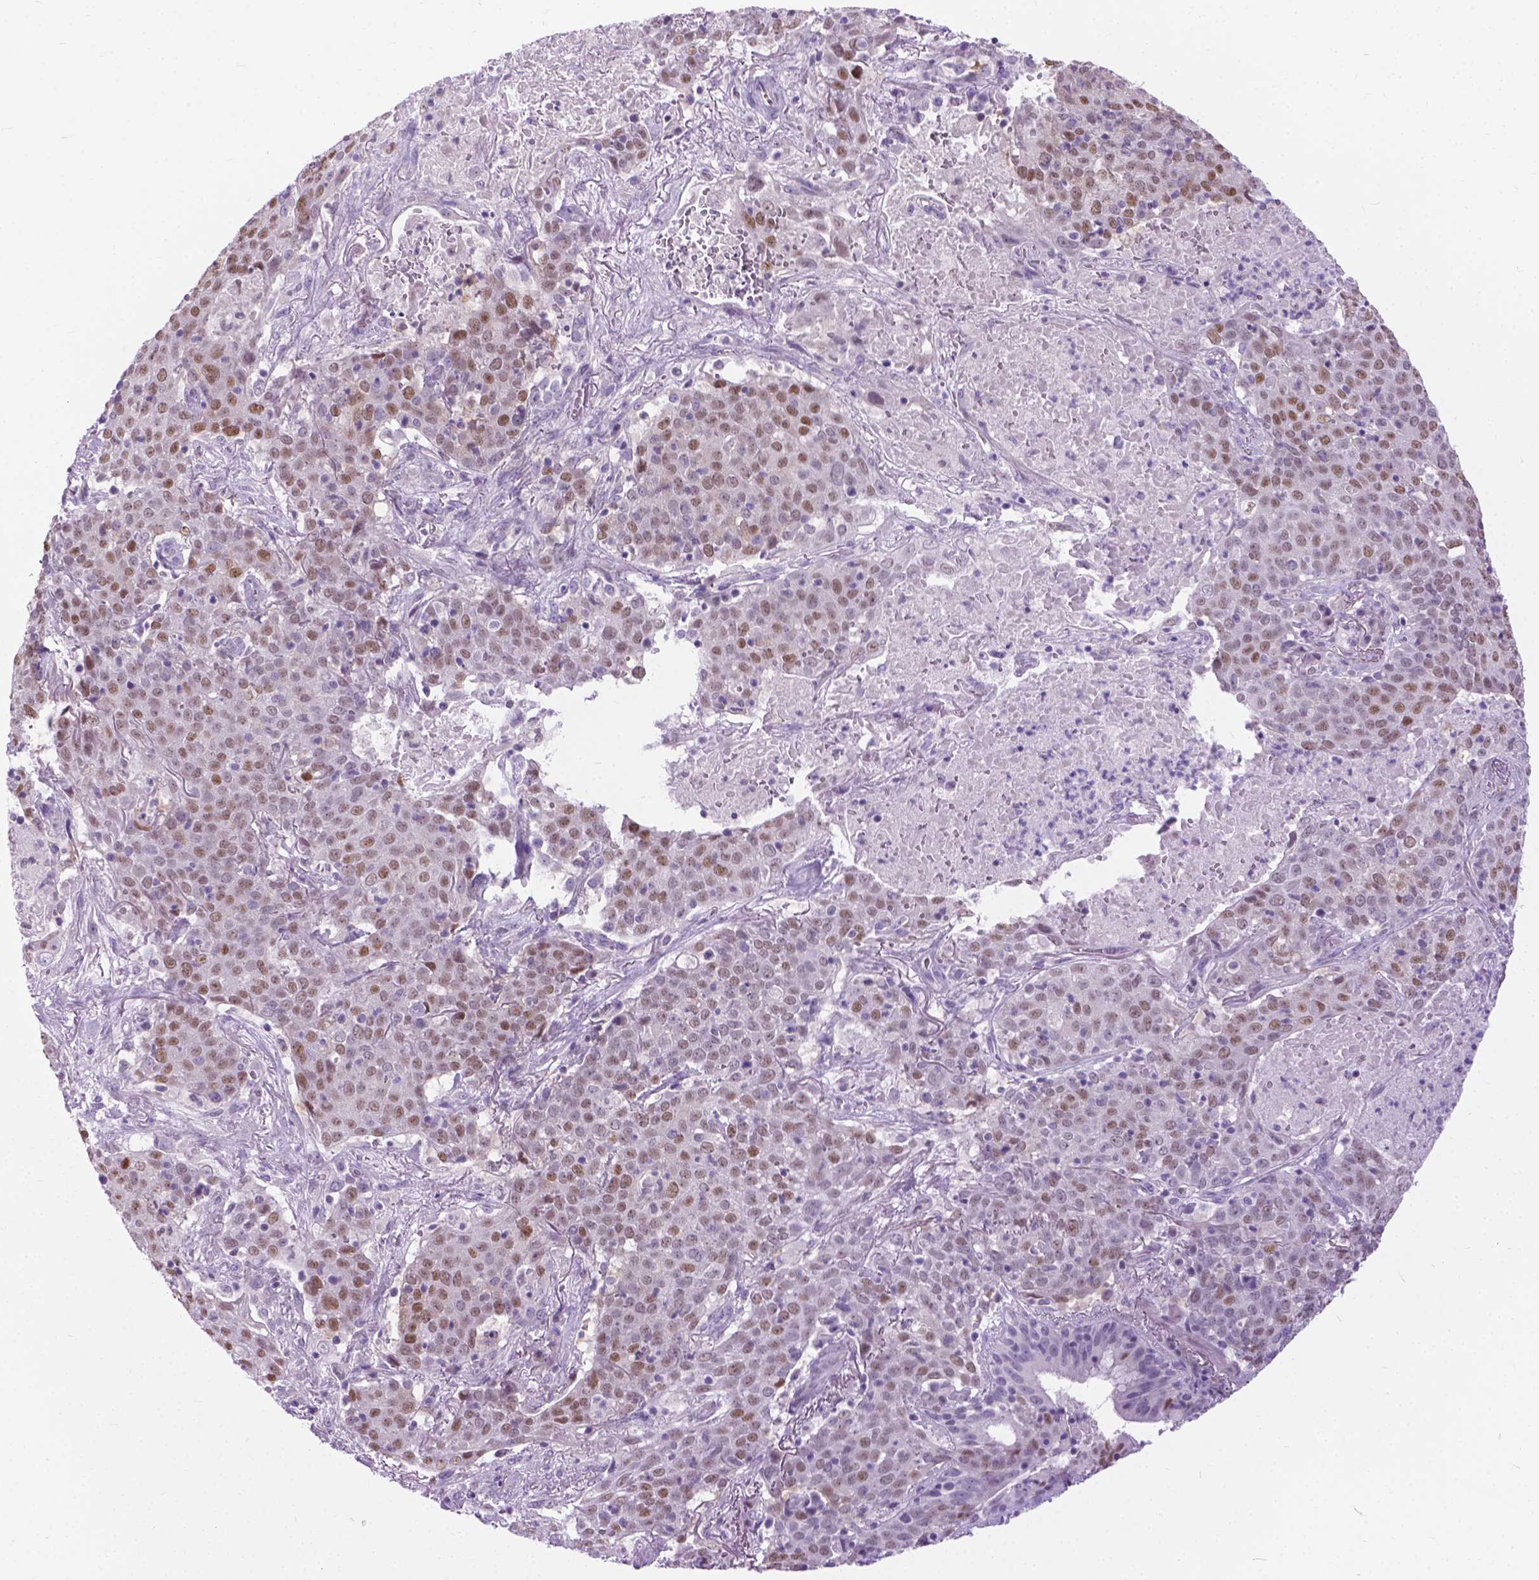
{"staining": {"intensity": "moderate", "quantity": ">75%", "location": "nuclear"}, "tissue": "lung cancer", "cell_type": "Tumor cells", "image_type": "cancer", "snomed": [{"axis": "morphology", "description": "Squamous cell carcinoma, NOS"}, {"axis": "topography", "description": "Lung"}], "caption": "Immunohistochemical staining of human lung cancer demonstrates medium levels of moderate nuclear protein staining in approximately >75% of tumor cells. The staining was performed using DAB to visualize the protein expression in brown, while the nuclei were stained in blue with hematoxylin (Magnification: 20x).", "gene": "APCDD1L", "patient": {"sex": "male", "age": 82}}